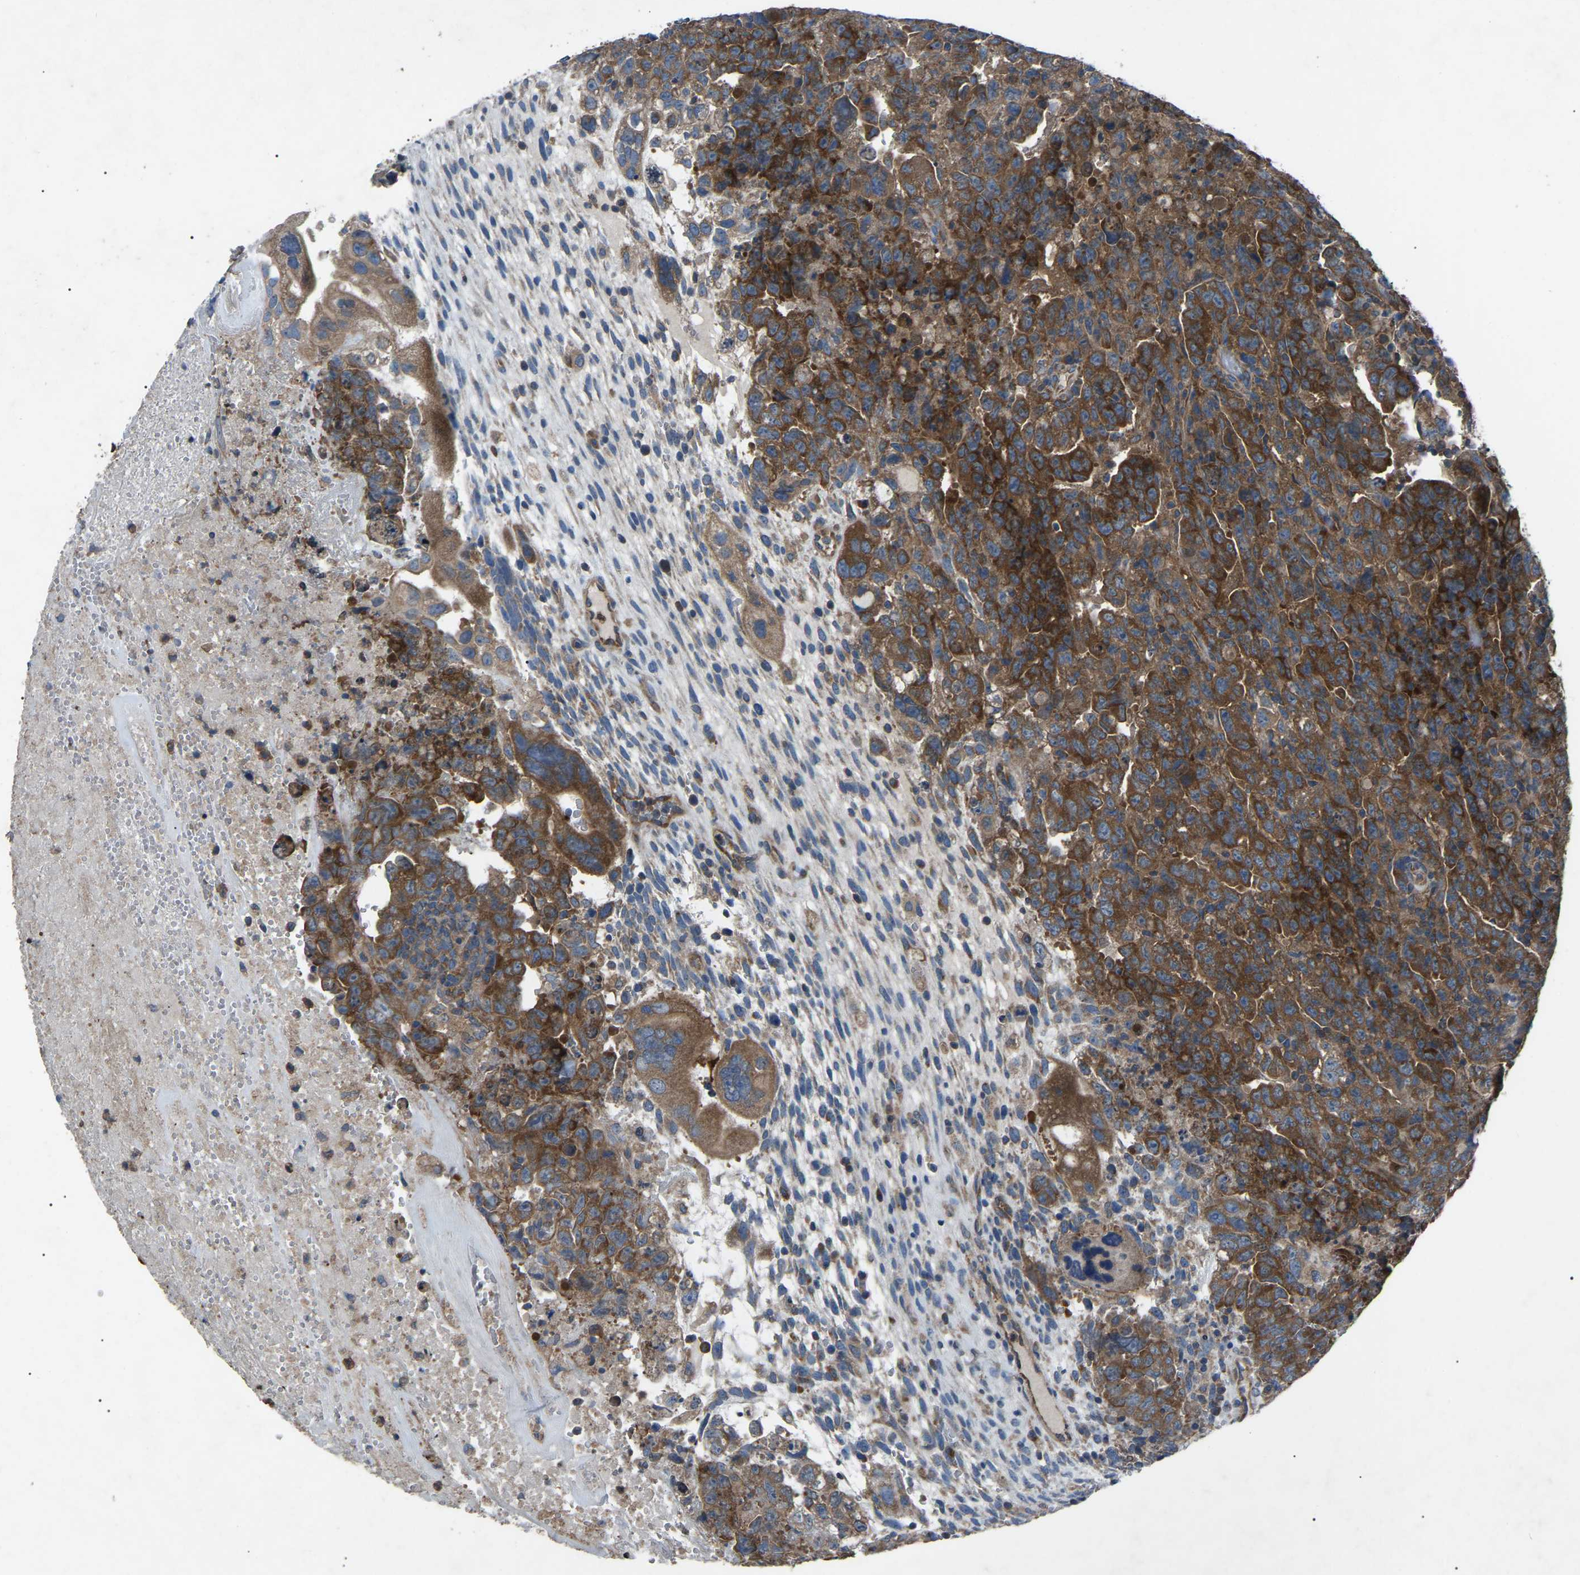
{"staining": {"intensity": "strong", "quantity": ">75%", "location": "cytoplasmic/membranous"}, "tissue": "testis cancer", "cell_type": "Tumor cells", "image_type": "cancer", "snomed": [{"axis": "morphology", "description": "Carcinoma, Embryonal, NOS"}, {"axis": "topography", "description": "Testis"}], "caption": "The image exhibits a brown stain indicating the presence of a protein in the cytoplasmic/membranous of tumor cells in testis cancer (embryonal carcinoma).", "gene": "AIMP1", "patient": {"sex": "male", "age": 28}}